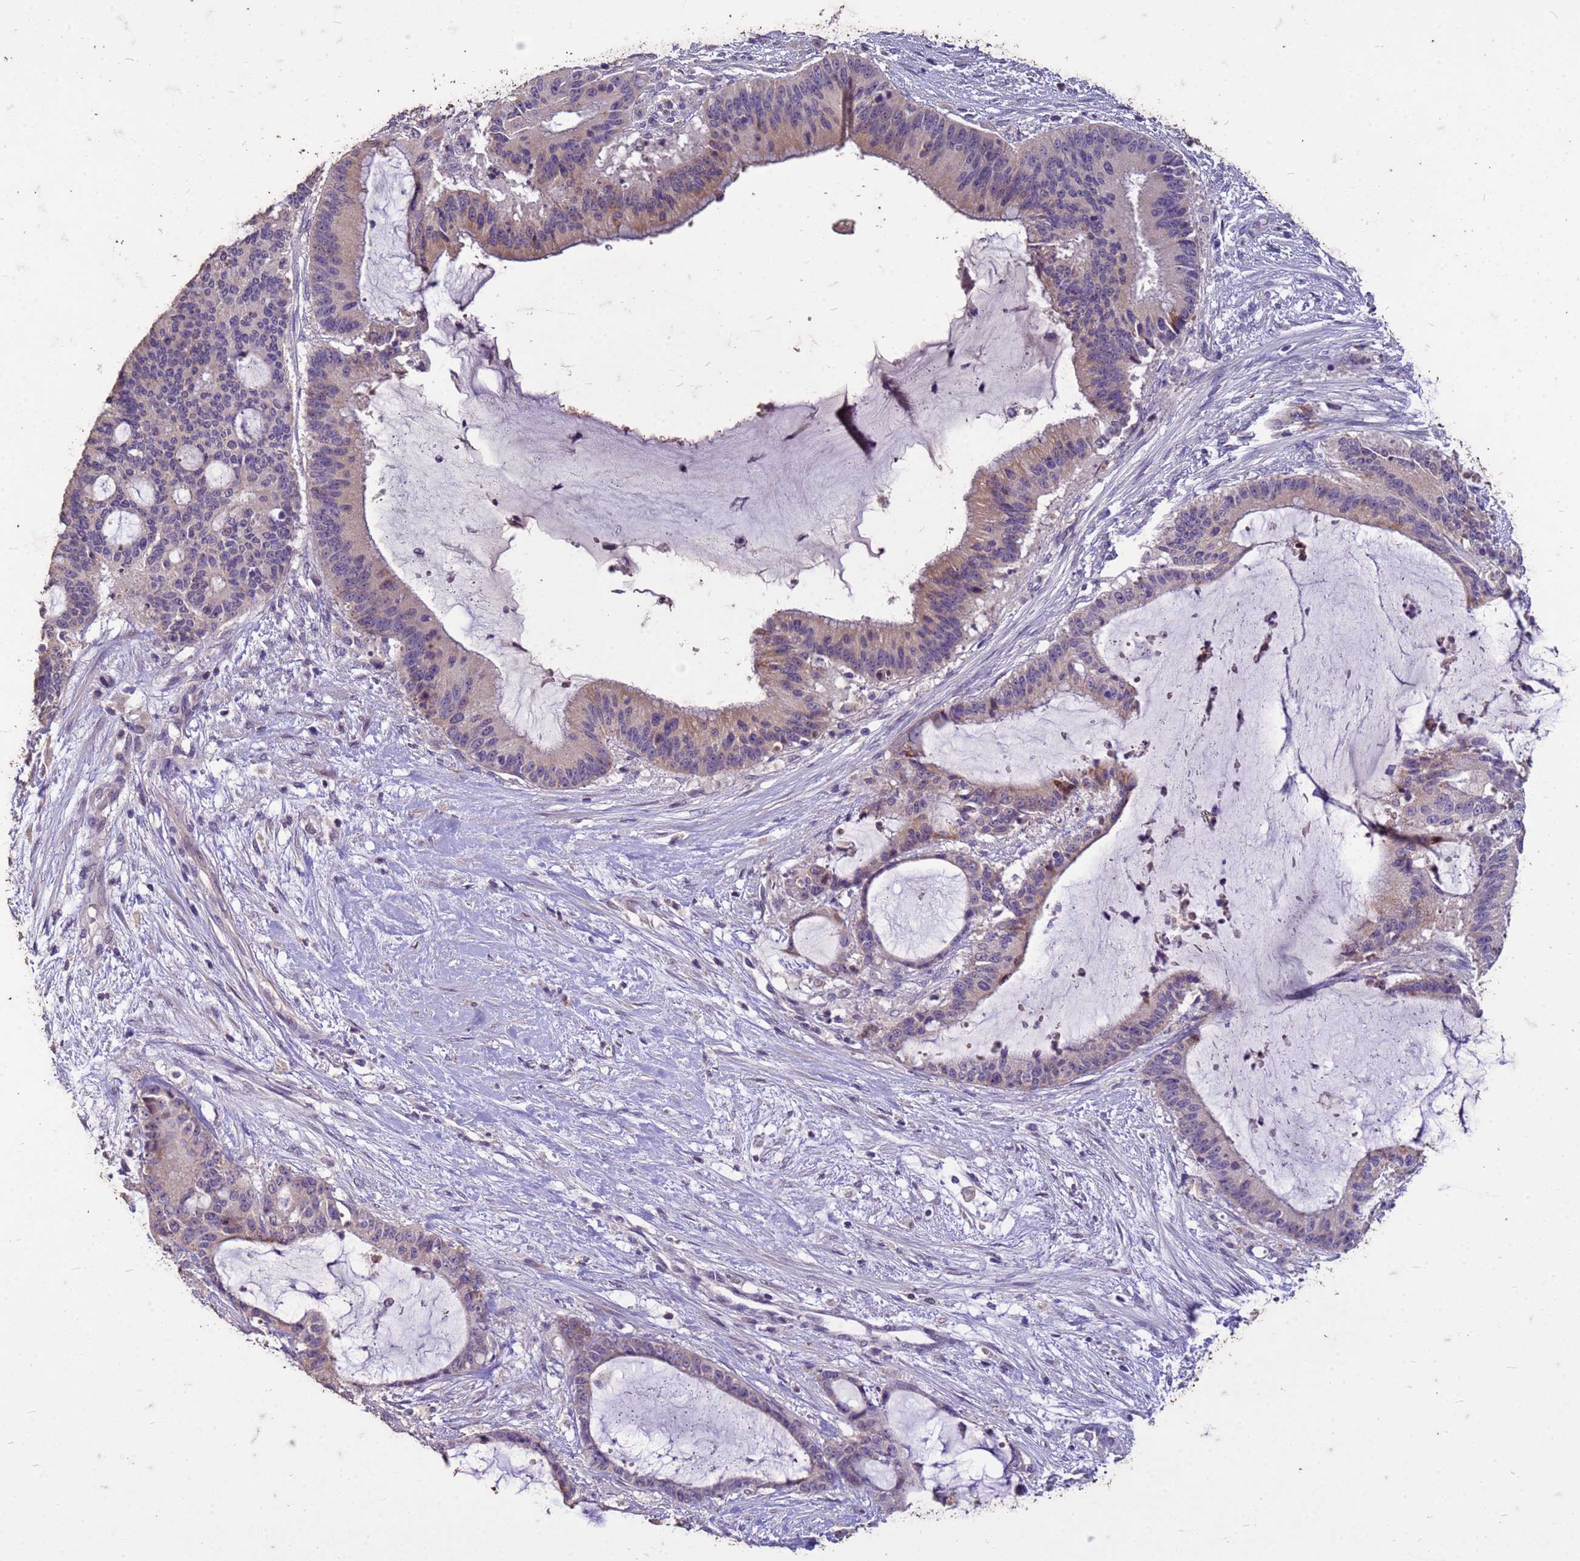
{"staining": {"intensity": "weak", "quantity": "<25%", "location": "cytoplasmic/membranous"}, "tissue": "liver cancer", "cell_type": "Tumor cells", "image_type": "cancer", "snomed": [{"axis": "morphology", "description": "Normal tissue, NOS"}, {"axis": "morphology", "description": "Cholangiocarcinoma"}, {"axis": "topography", "description": "Liver"}, {"axis": "topography", "description": "Peripheral nerve tissue"}], "caption": "IHC micrograph of neoplastic tissue: human liver cancer stained with DAB shows no significant protein staining in tumor cells. (Stains: DAB (3,3'-diaminobenzidine) immunohistochemistry (IHC) with hematoxylin counter stain, Microscopy: brightfield microscopy at high magnification).", "gene": "FAM184B", "patient": {"sex": "female", "age": 73}}